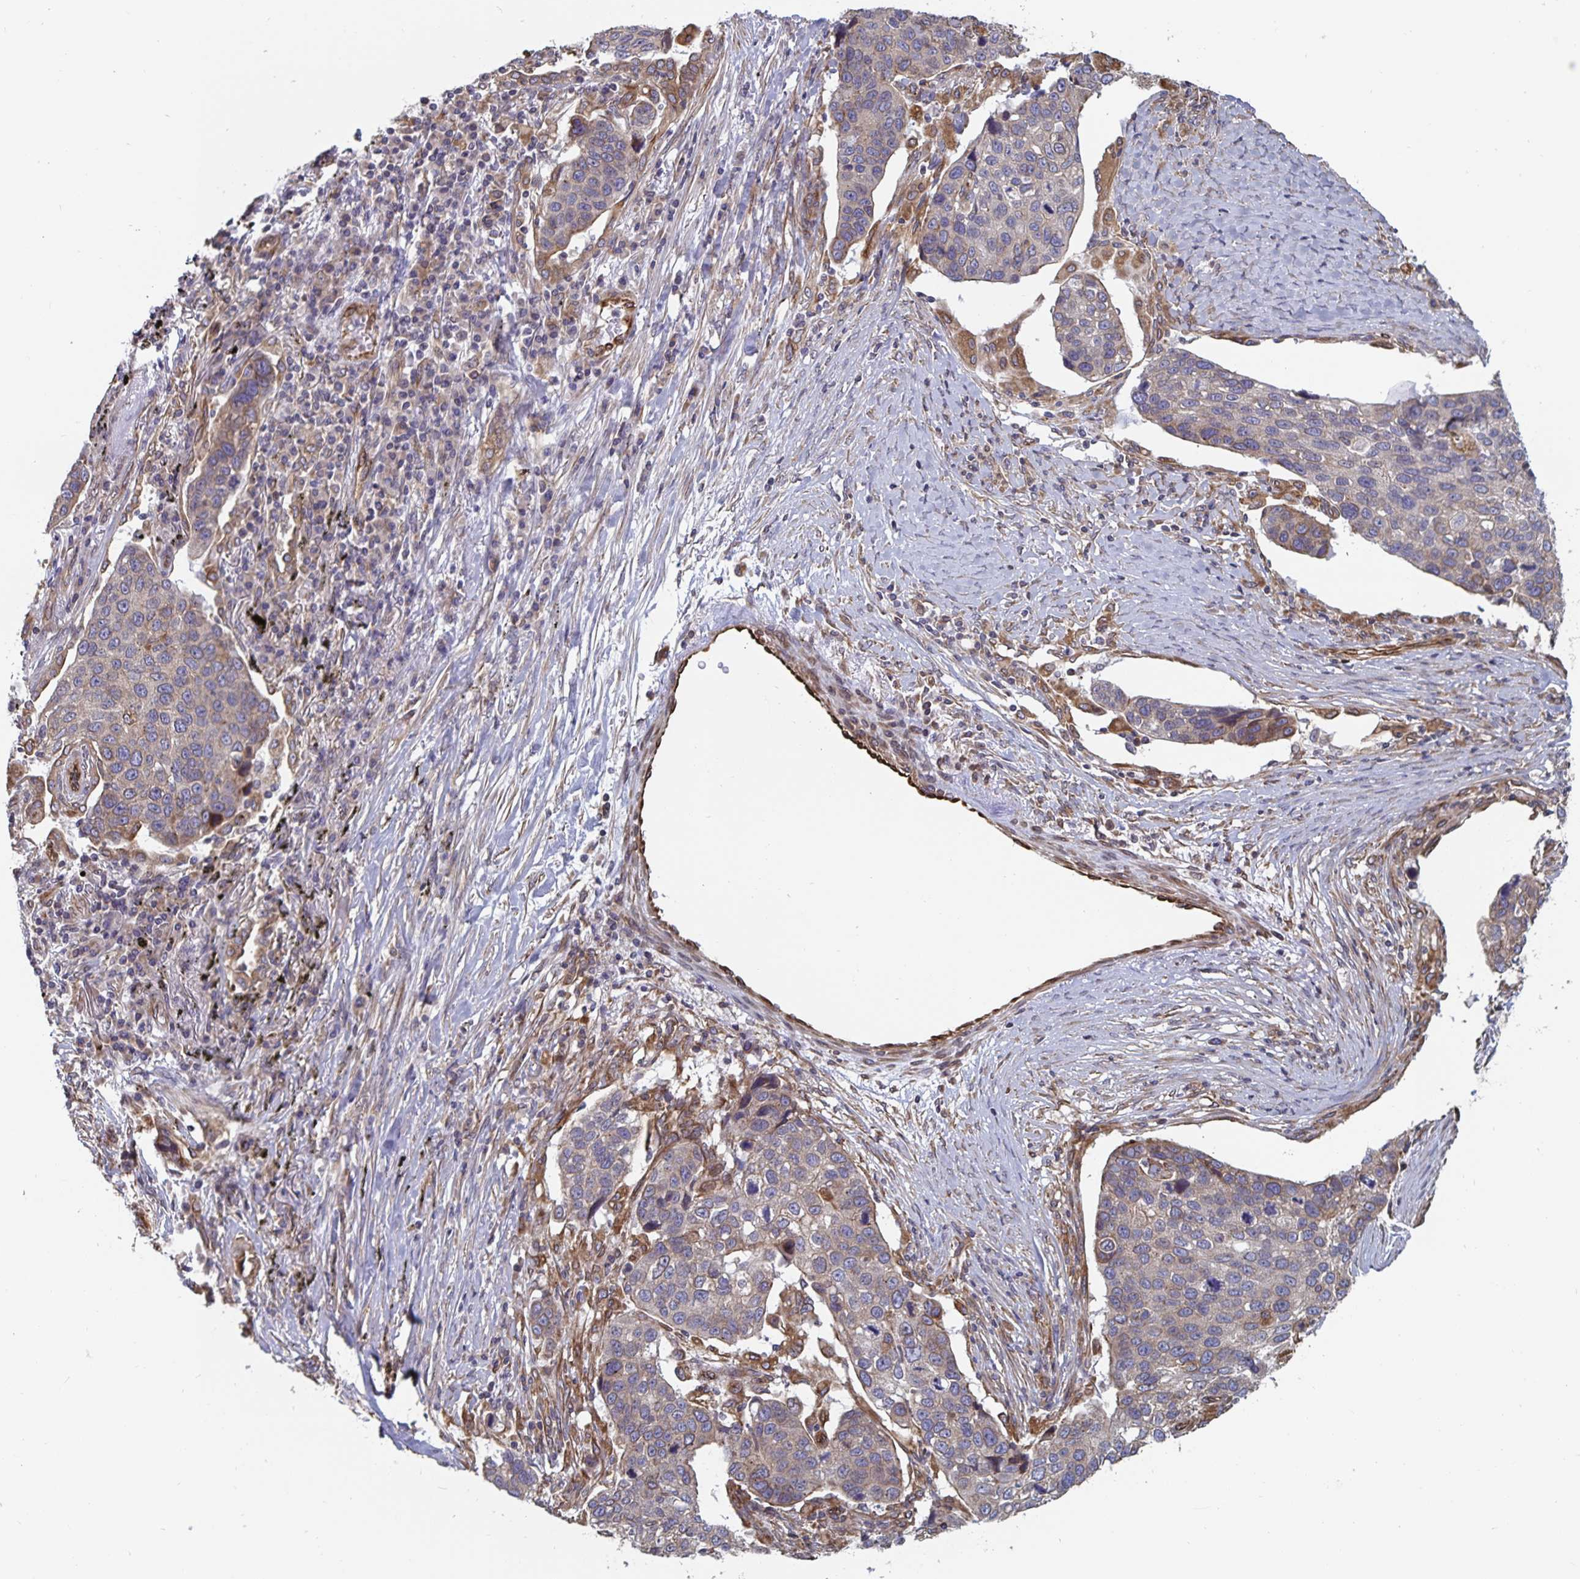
{"staining": {"intensity": "weak", "quantity": "<25%", "location": "cytoplasmic/membranous"}, "tissue": "lung cancer", "cell_type": "Tumor cells", "image_type": "cancer", "snomed": [{"axis": "morphology", "description": "Squamous cell carcinoma, NOS"}, {"axis": "topography", "description": "Lymph node"}, {"axis": "topography", "description": "Lung"}], "caption": "Tumor cells show no significant staining in lung cancer (squamous cell carcinoma).", "gene": "BCAP29", "patient": {"sex": "male", "age": 61}}